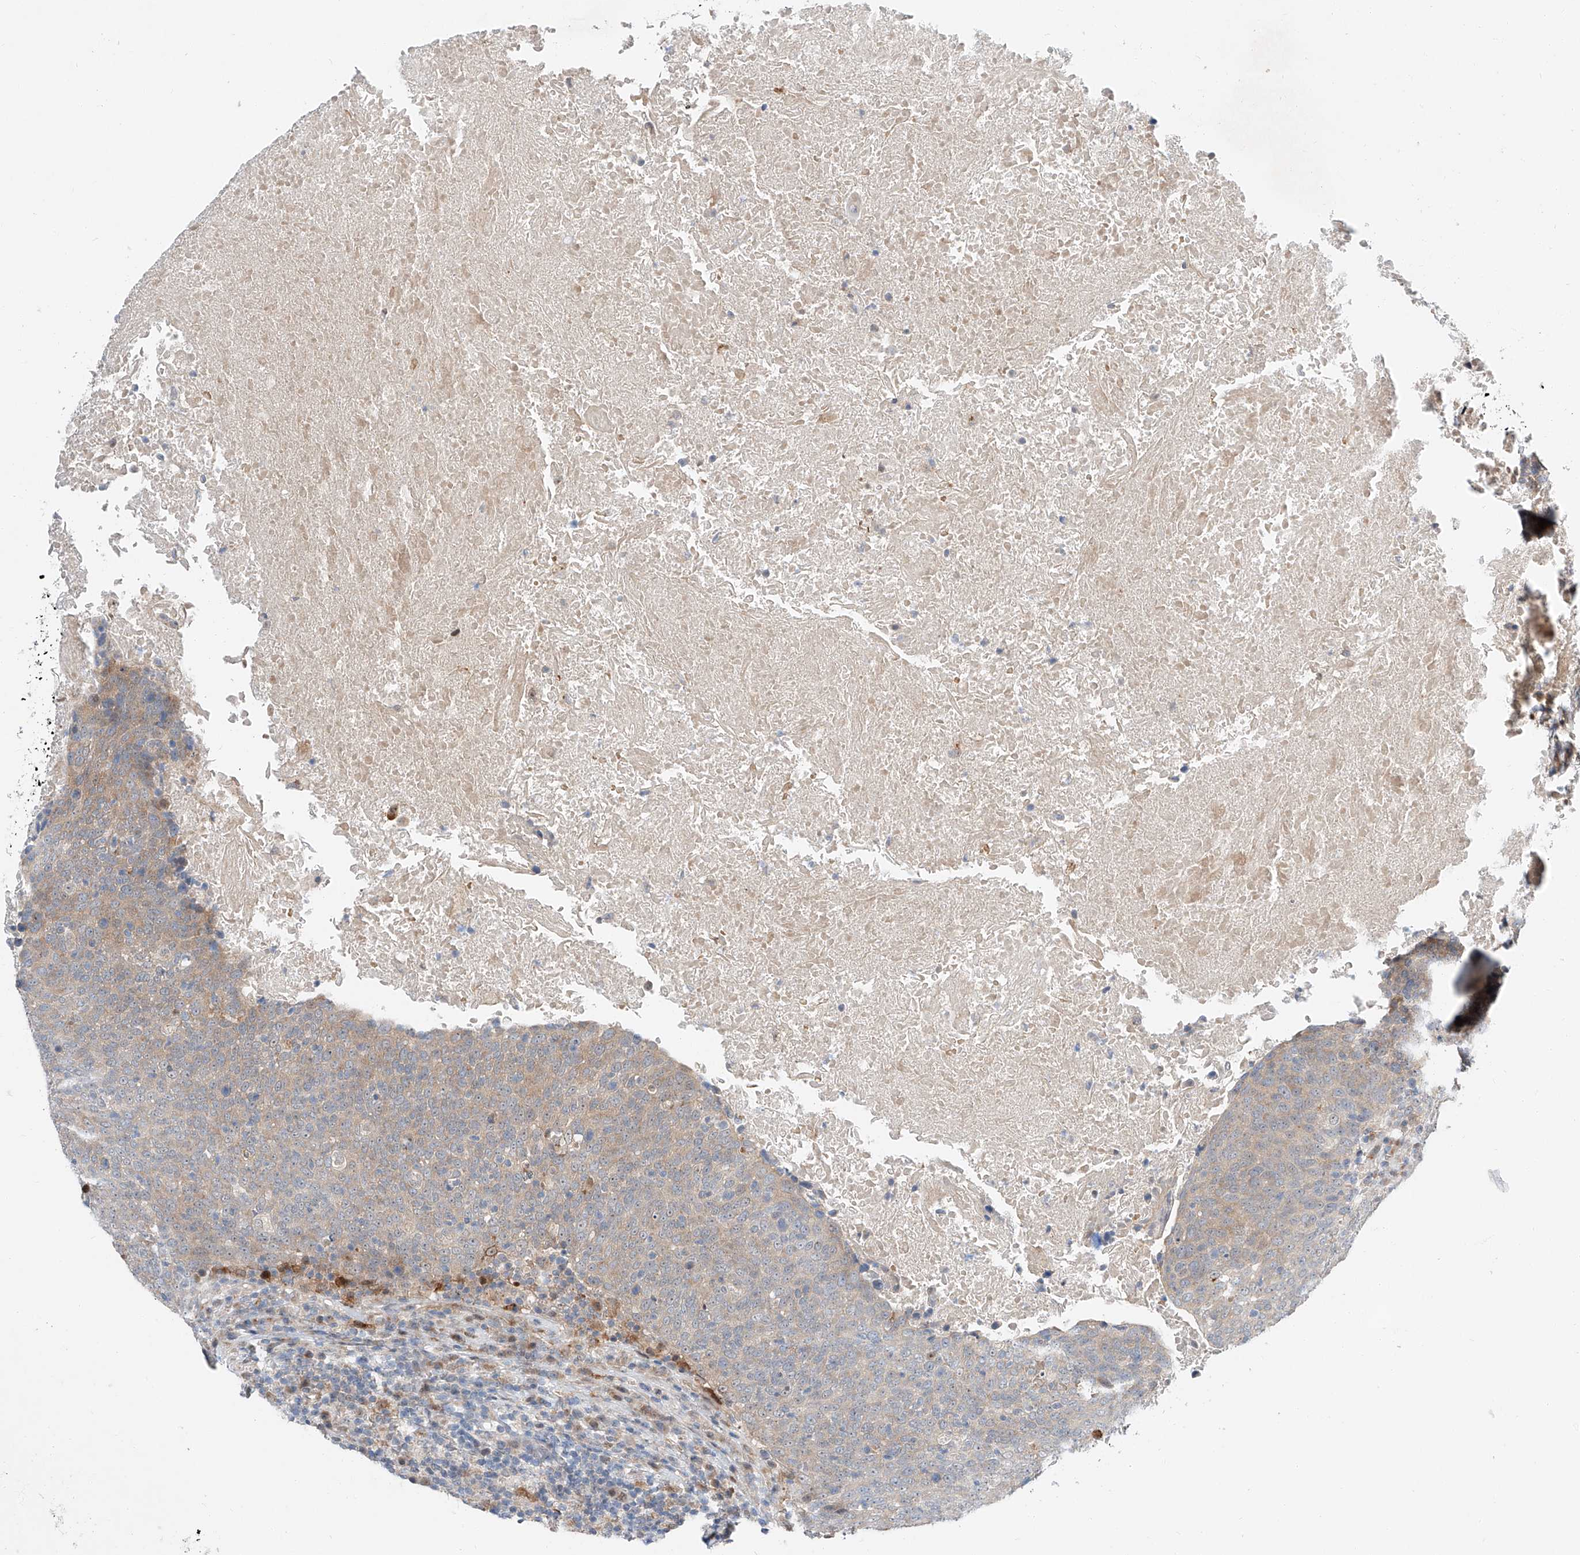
{"staining": {"intensity": "weak", "quantity": "<25%", "location": "cytoplasmic/membranous"}, "tissue": "head and neck cancer", "cell_type": "Tumor cells", "image_type": "cancer", "snomed": [{"axis": "morphology", "description": "Squamous cell carcinoma, NOS"}, {"axis": "morphology", "description": "Squamous cell carcinoma, metastatic, NOS"}, {"axis": "topography", "description": "Lymph node"}, {"axis": "topography", "description": "Head-Neck"}], "caption": "Photomicrograph shows no protein staining in tumor cells of head and neck squamous cell carcinoma tissue.", "gene": "CLDND1", "patient": {"sex": "male", "age": 62}}